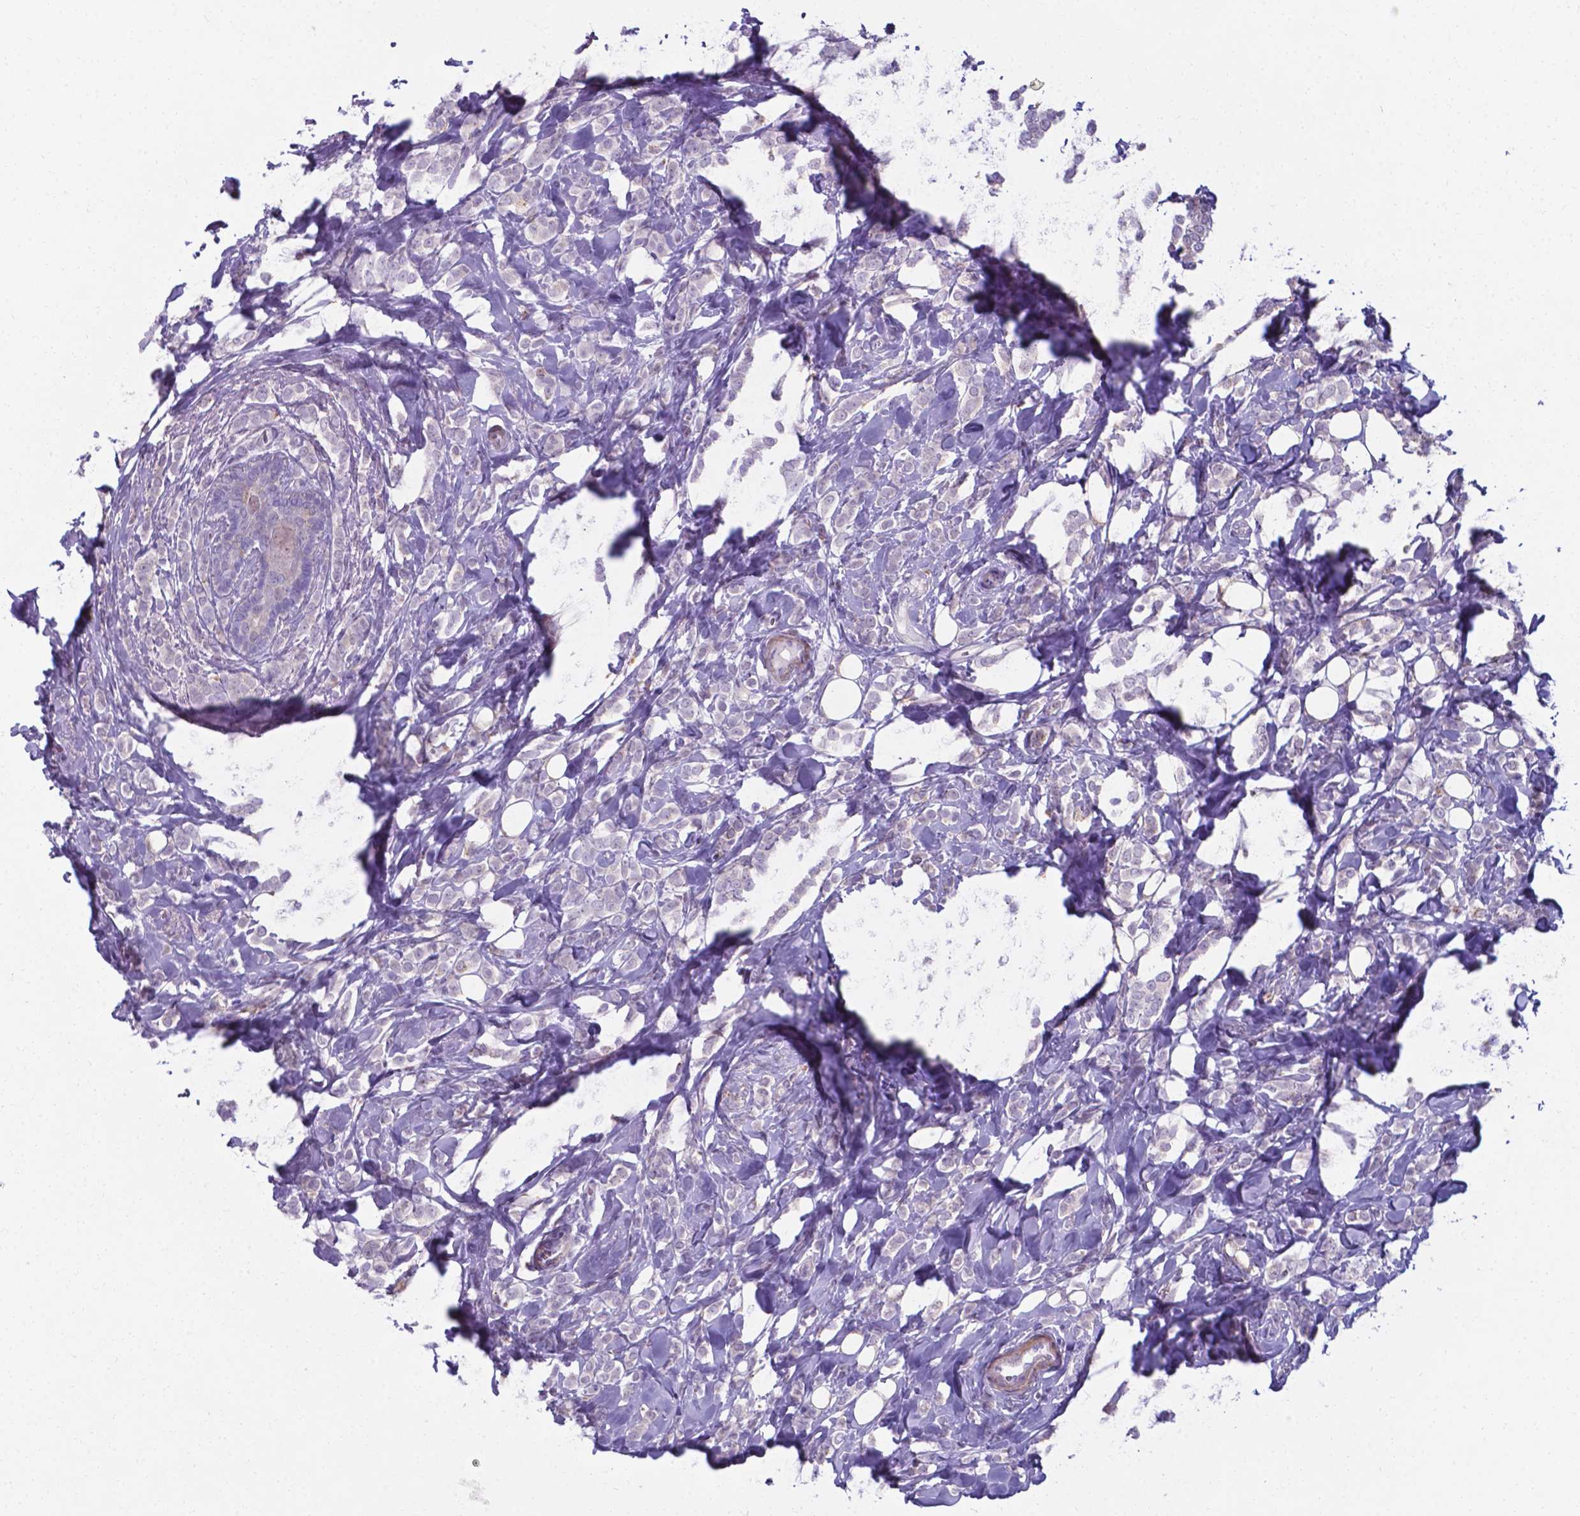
{"staining": {"intensity": "negative", "quantity": "none", "location": "none"}, "tissue": "breast cancer", "cell_type": "Tumor cells", "image_type": "cancer", "snomed": [{"axis": "morphology", "description": "Lobular carcinoma"}, {"axis": "topography", "description": "Breast"}], "caption": "Immunohistochemistry photomicrograph of neoplastic tissue: breast lobular carcinoma stained with DAB shows no significant protein staining in tumor cells.", "gene": "AP5B1", "patient": {"sex": "female", "age": 49}}